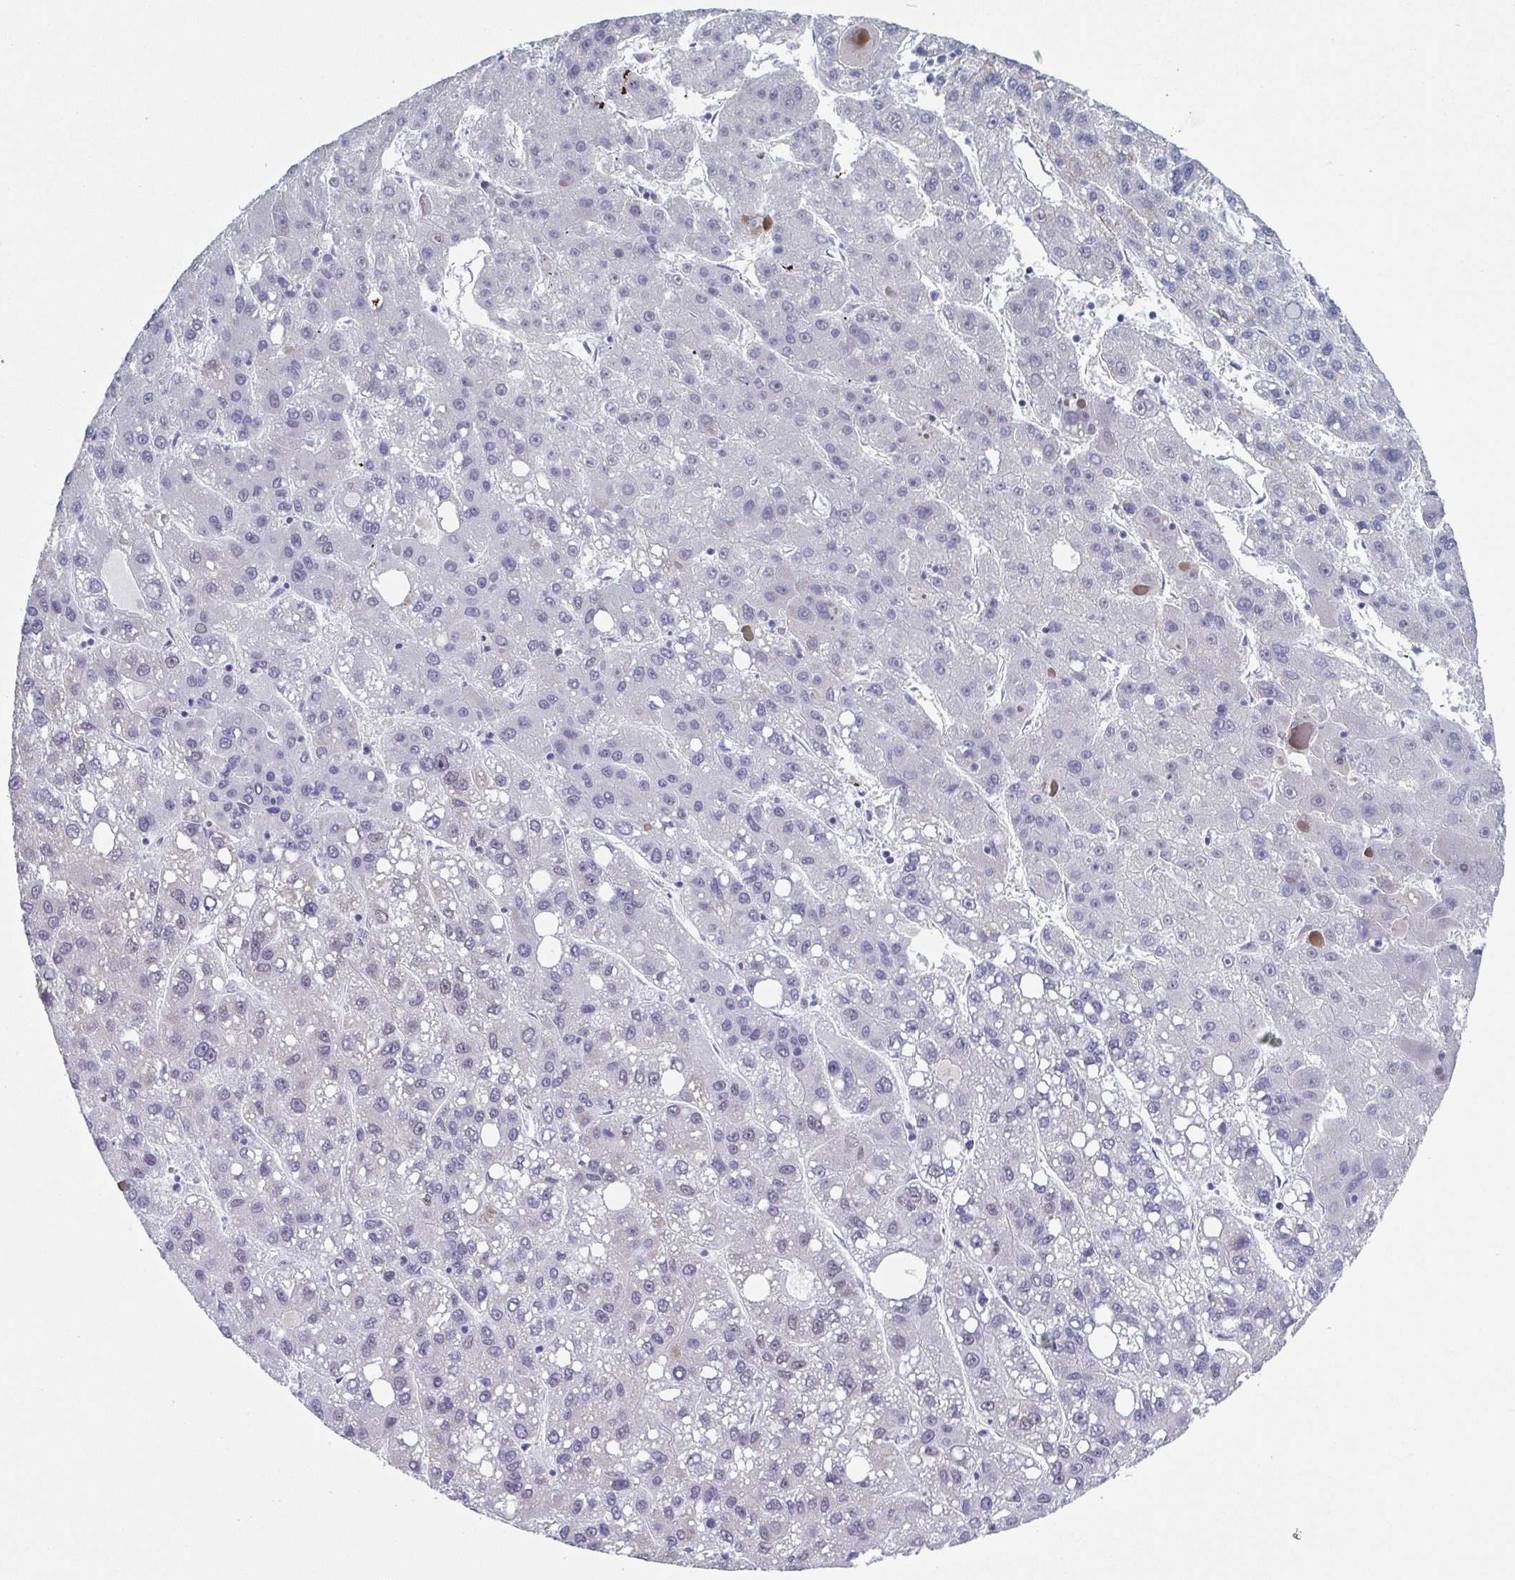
{"staining": {"intensity": "negative", "quantity": "none", "location": "none"}, "tissue": "liver cancer", "cell_type": "Tumor cells", "image_type": "cancer", "snomed": [{"axis": "morphology", "description": "Carcinoma, Hepatocellular, NOS"}, {"axis": "topography", "description": "Liver"}], "caption": "Human liver hepatocellular carcinoma stained for a protein using immunohistochemistry (IHC) displays no expression in tumor cells.", "gene": "TMEM92", "patient": {"sex": "female", "age": 82}}